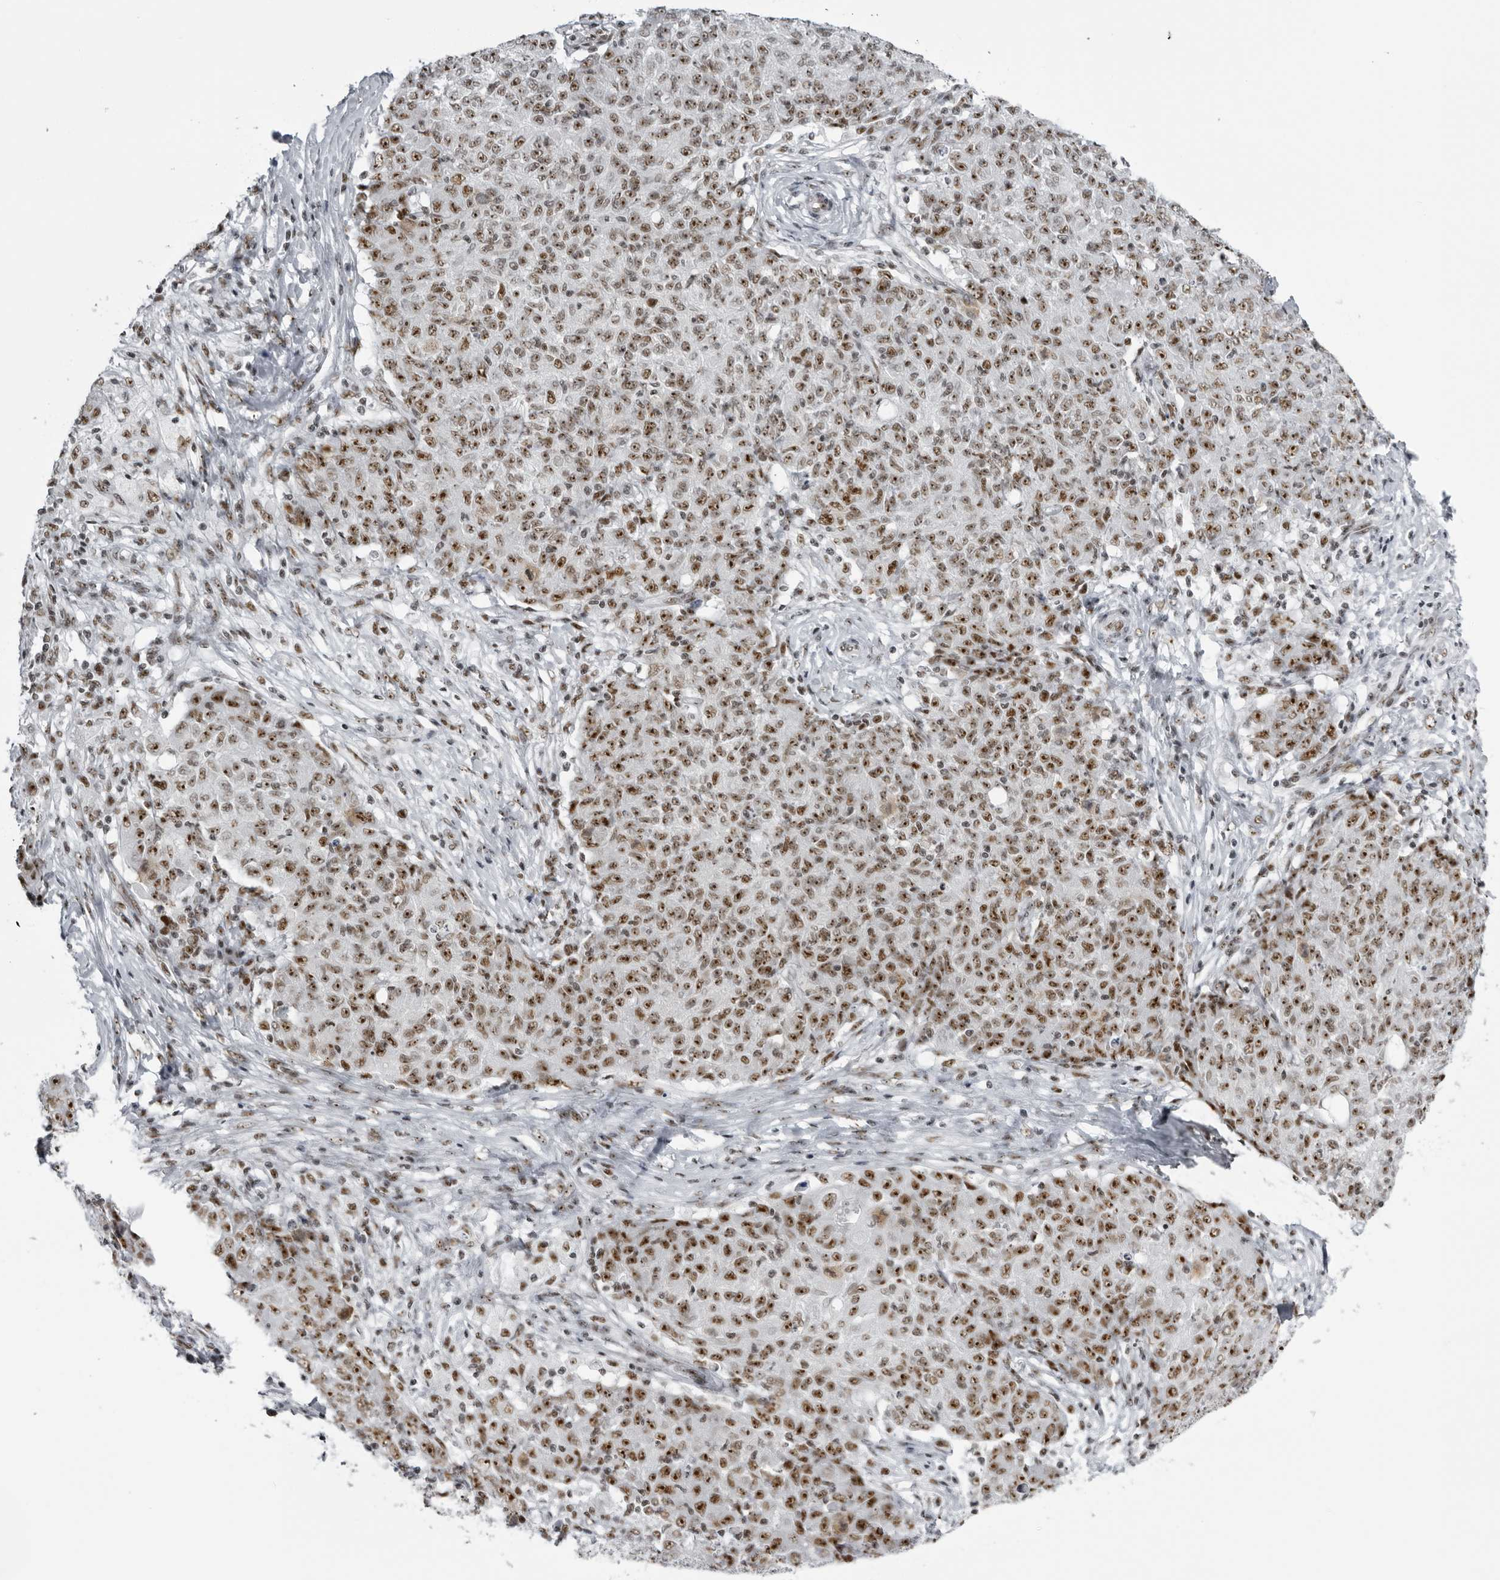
{"staining": {"intensity": "strong", "quantity": ">75%", "location": "nuclear"}, "tissue": "ovarian cancer", "cell_type": "Tumor cells", "image_type": "cancer", "snomed": [{"axis": "morphology", "description": "Carcinoma, endometroid"}, {"axis": "topography", "description": "Ovary"}], "caption": "IHC micrograph of neoplastic tissue: human endometroid carcinoma (ovarian) stained using IHC demonstrates high levels of strong protein expression localized specifically in the nuclear of tumor cells, appearing as a nuclear brown color.", "gene": "DHX9", "patient": {"sex": "female", "age": 42}}